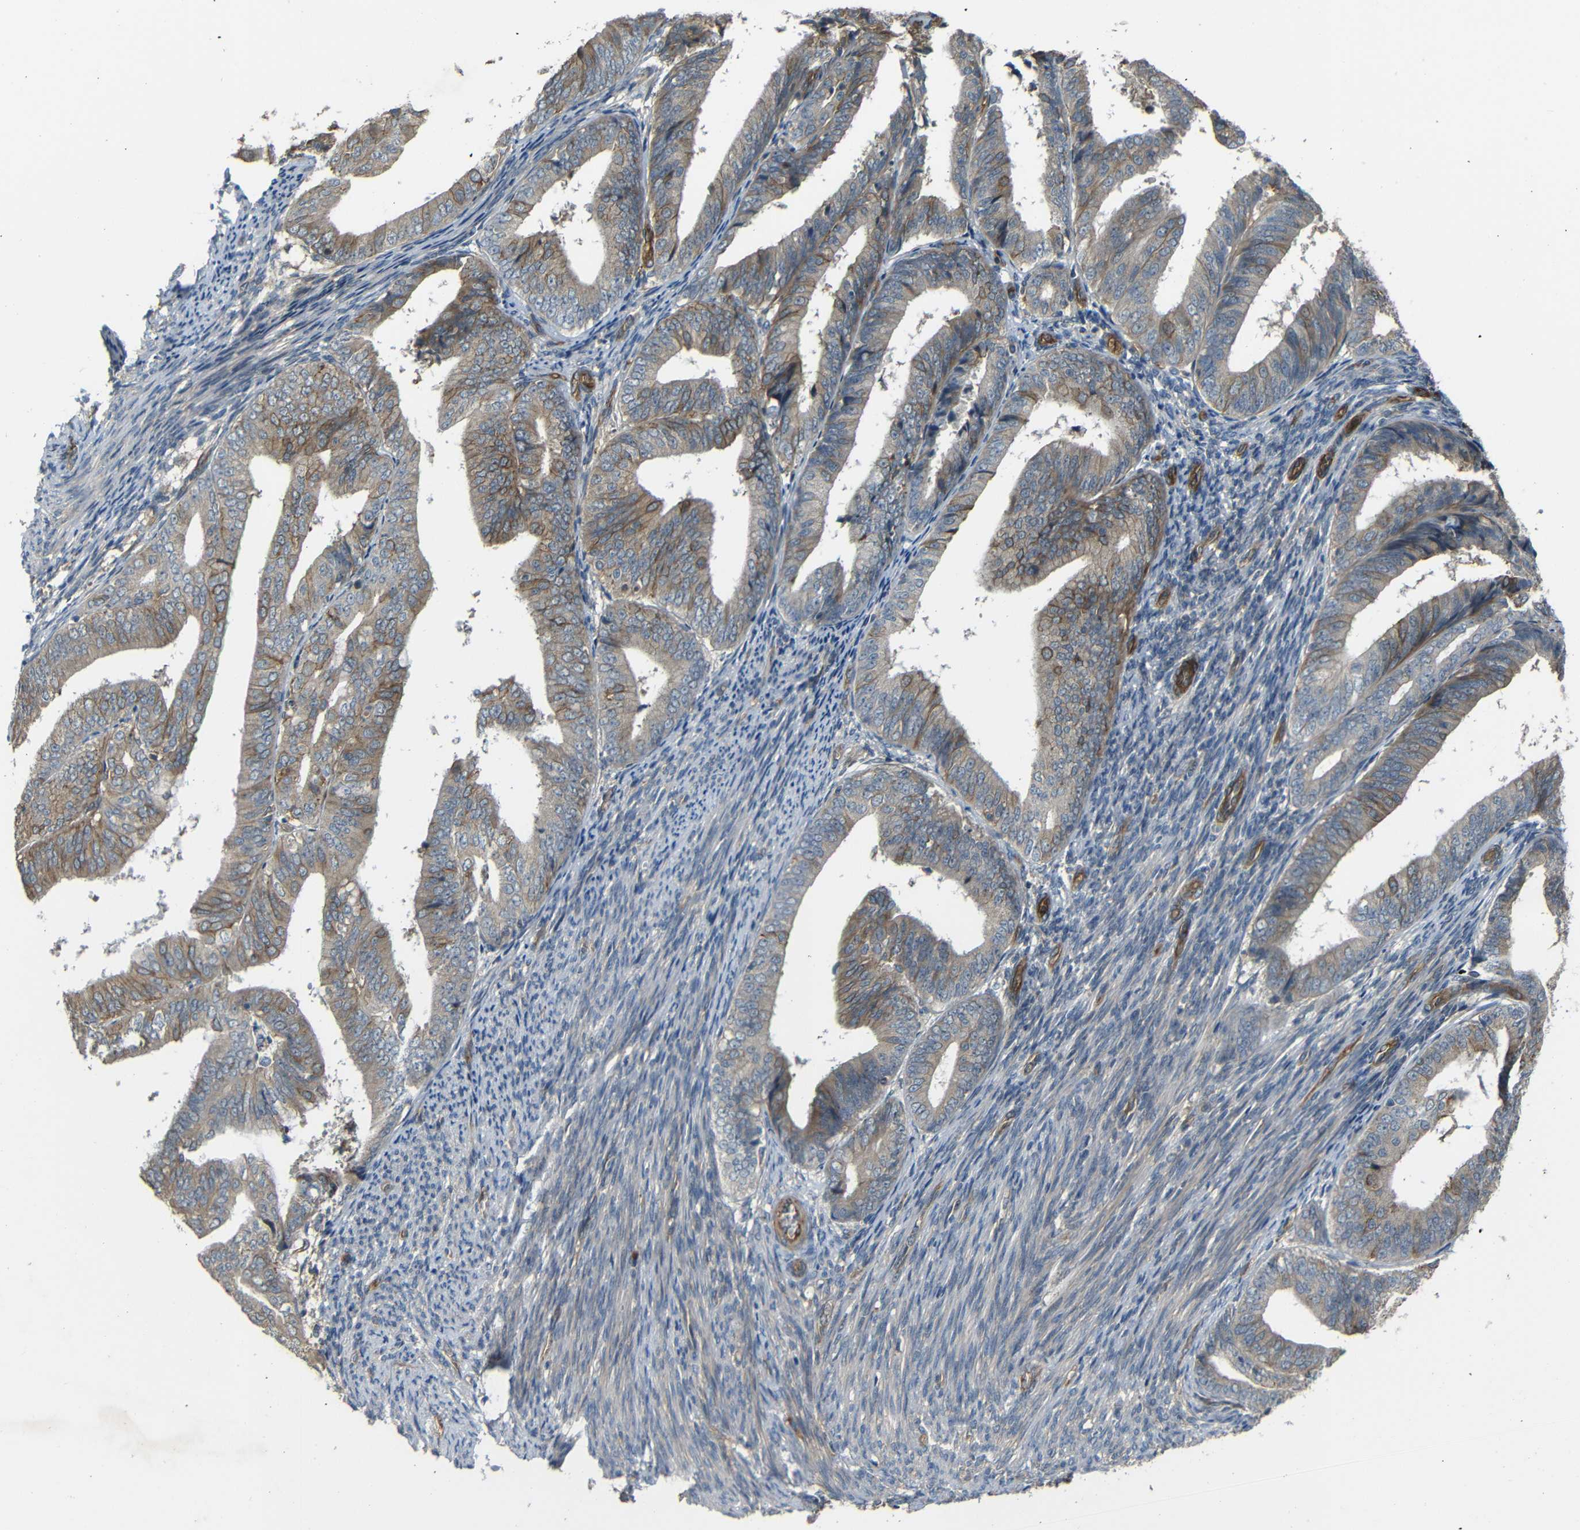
{"staining": {"intensity": "moderate", "quantity": ">75%", "location": "cytoplasmic/membranous"}, "tissue": "endometrial cancer", "cell_type": "Tumor cells", "image_type": "cancer", "snomed": [{"axis": "morphology", "description": "Adenocarcinoma, NOS"}, {"axis": "topography", "description": "Endometrium"}], "caption": "Tumor cells display medium levels of moderate cytoplasmic/membranous staining in about >75% of cells in human endometrial cancer.", "gene": "RELL1", "patient": {"sex": "female", "age": 63}}